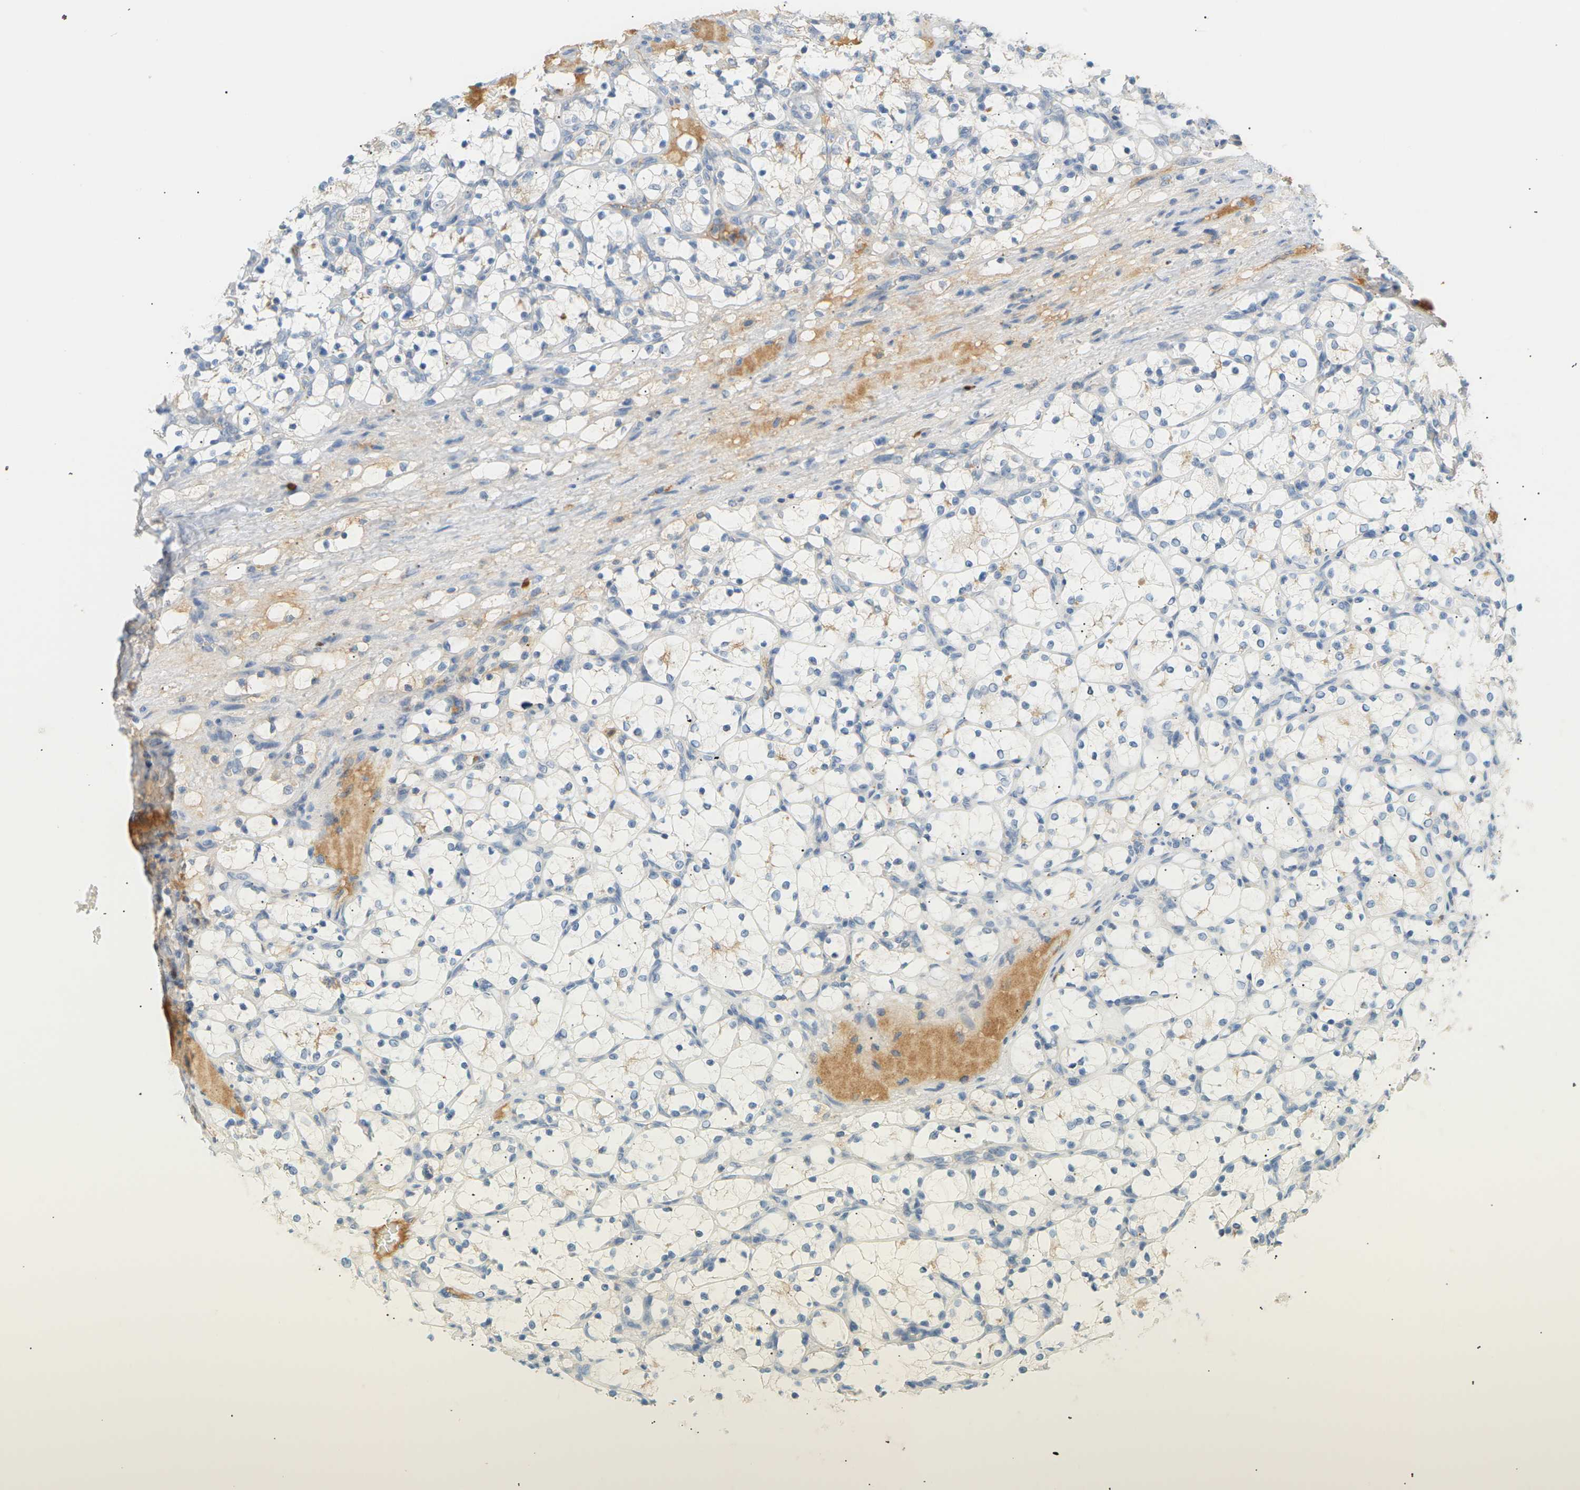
{"staining": {"intensity": "negative", "quantity": "none", "location": "none"}, "tissue": "renal cancer", "cell_type": "Tumor cells", "image_type": "cancer", "snomed": [{"axis": "morphology", "description": "Adenocarcinoma, NOS"}, {"axis": "topography", "description": "Kidney"}], "caption": "This is an immunohistochemistry (IHC) photomicrograph of renal adenocarcinoma. There is no expression in tumor cells.", "gene": "CLU", "patient": {"sex": "female", "age": 69}}